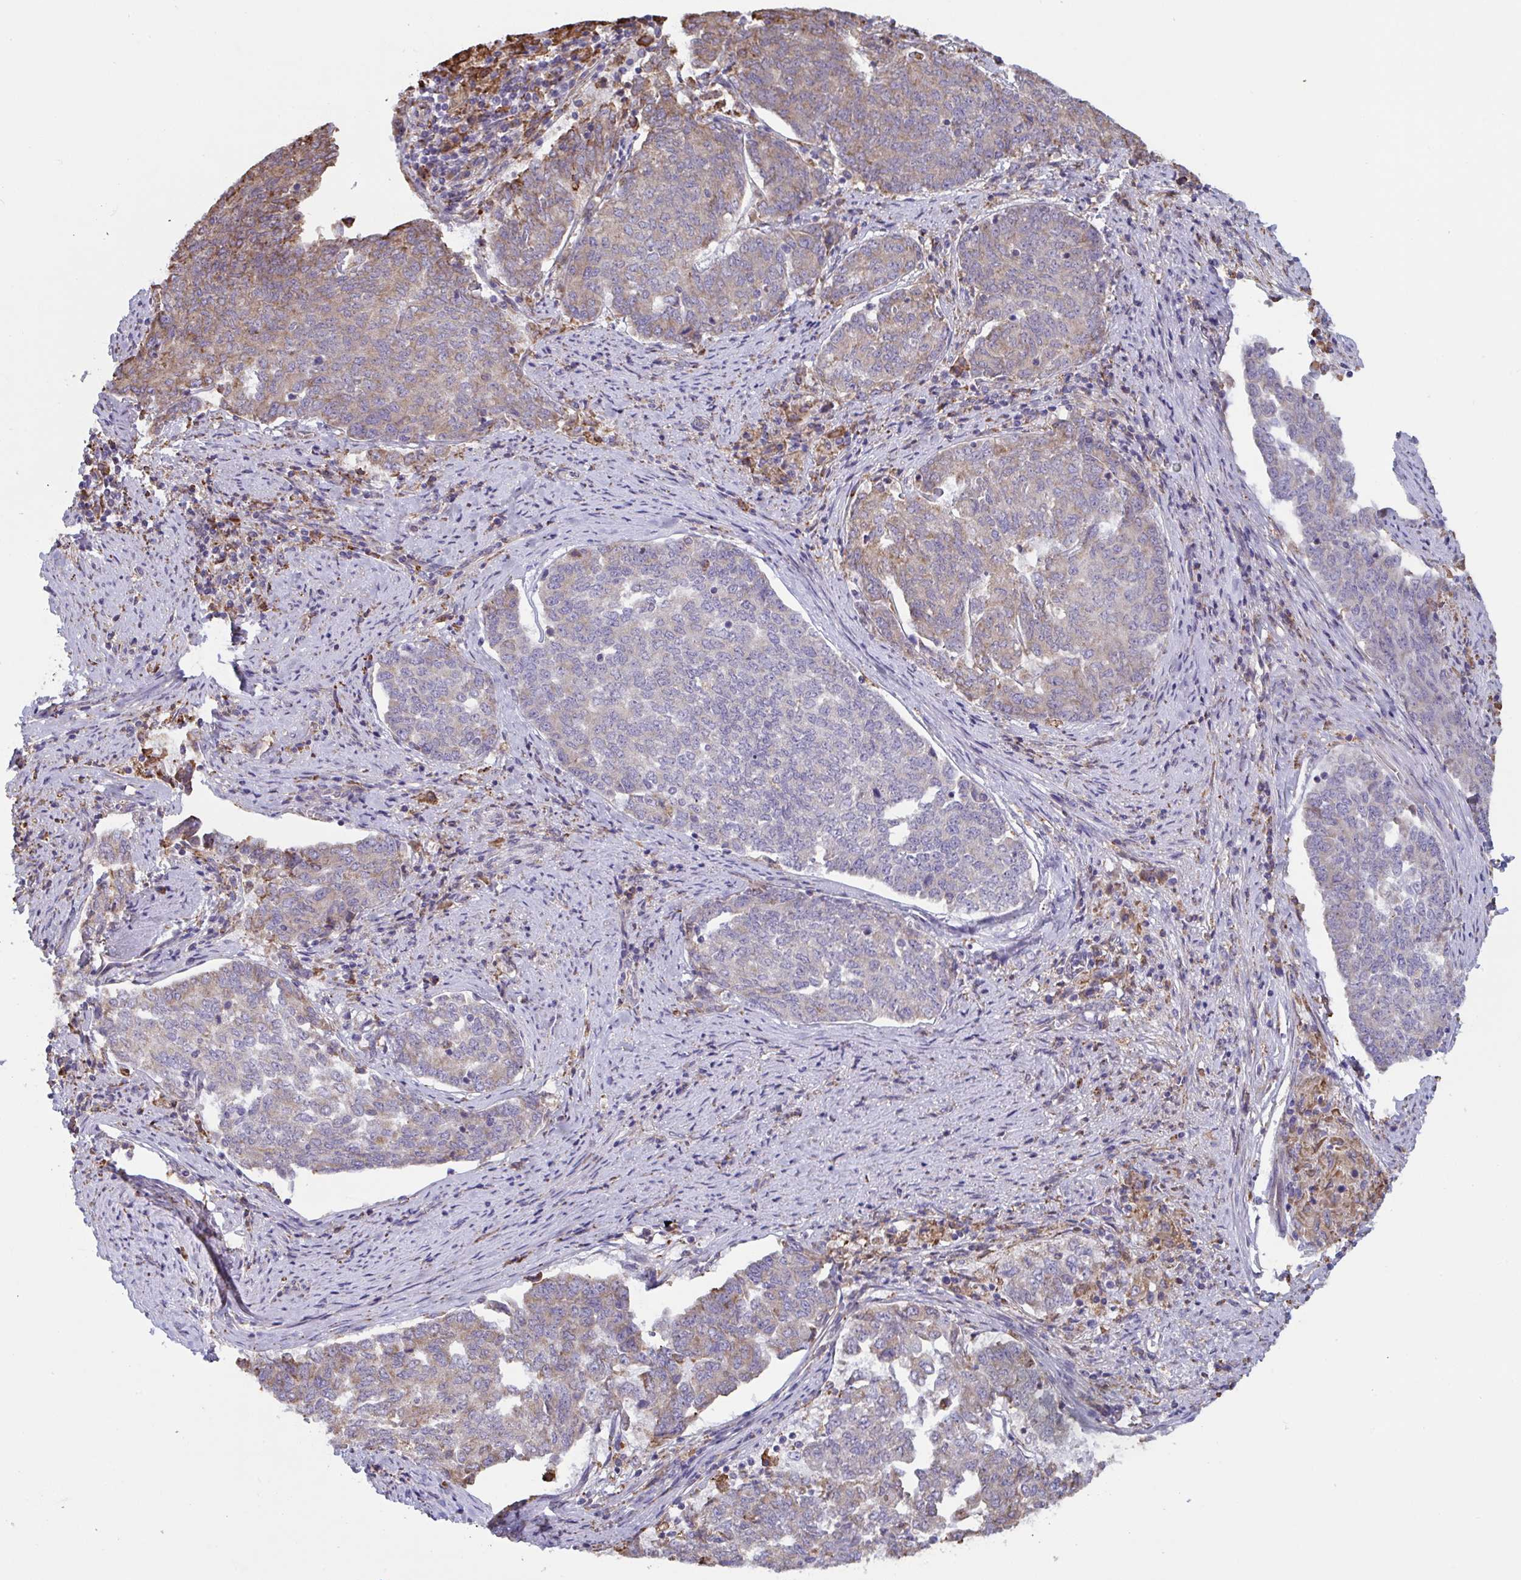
{"staining": {"intensity": "weak", "quantity": "<25%", "location": "cytoplasmic/membranous"}, "tissue": "endometrial cancer", "cell_type": "Tumor cells", "image_type": "cancer", "snomed": [{"axis": "morphology", "description": "Adenocarcinoma, NOS"}, {"axis": "topography", "description": "Endometrium"}], "caption": "Protein analysis of endometrial adenocarcinoma displays no significant positivity in tumor cells.", "gene": "MYMK", "patient": {"sex": "female", "age": 80}}